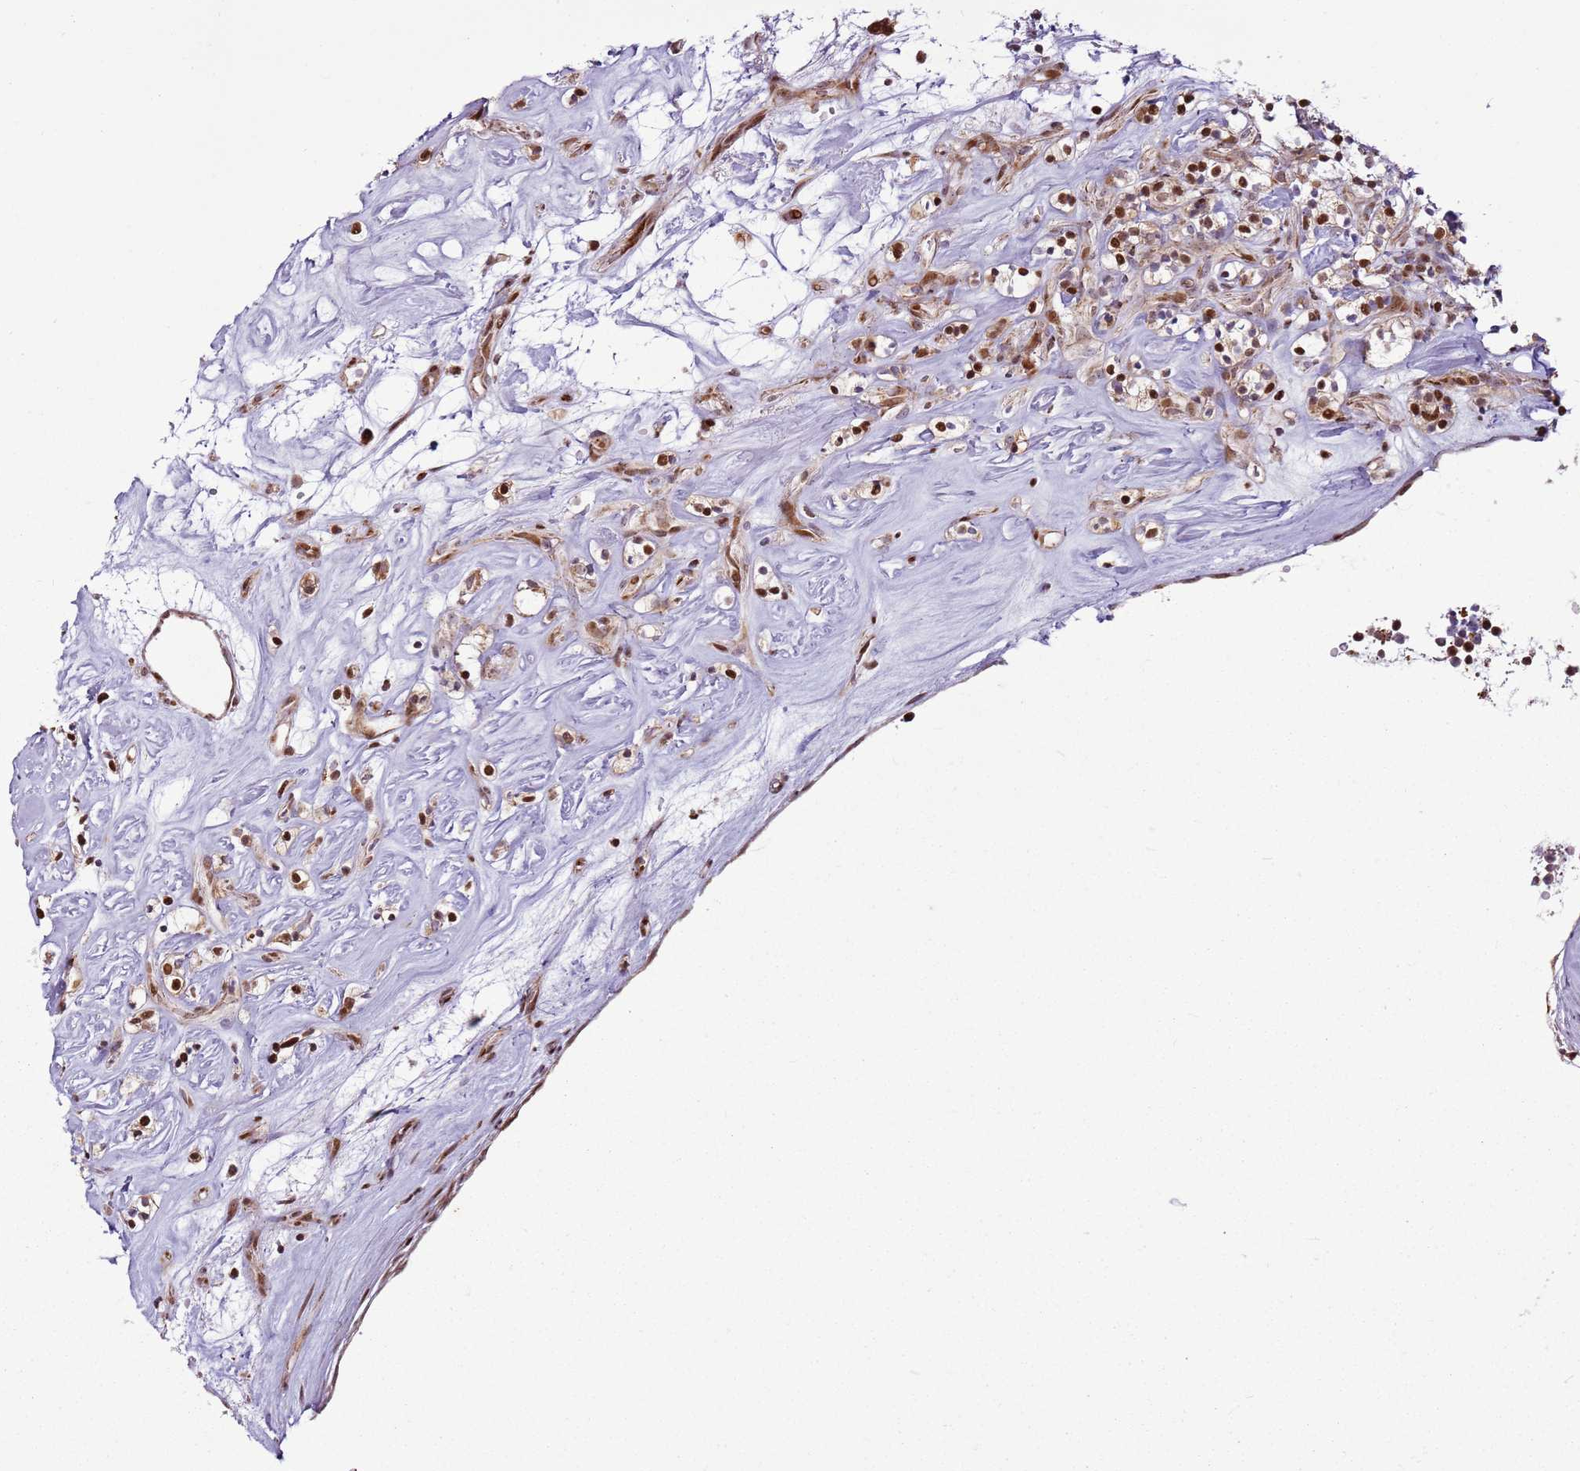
{"staining": {"intensity": "moderate", "quantity": ">75%", "location": "cytoplasmic/membranous,nuclear"}, "tissue": "renal cancer", "cell_type": "Tumor cells", "image_type": "cancer", "snomed": [{"axis": "morphology", "description": "Adenocarcinoma, NOS"}, {"axis": "topography", "description": "Kidney"}], "caption": "Renal cancer tissue exhibits moderate cytoplasmic/membranous and nuclear positivity in about >75% of tumor cells (Stains: DAB in brown, nuclei in blue, Microscopy: brightfield microscopy at high magnification).", "gene": "PCTP", "patient": {"sex": "male", "age": 77}}